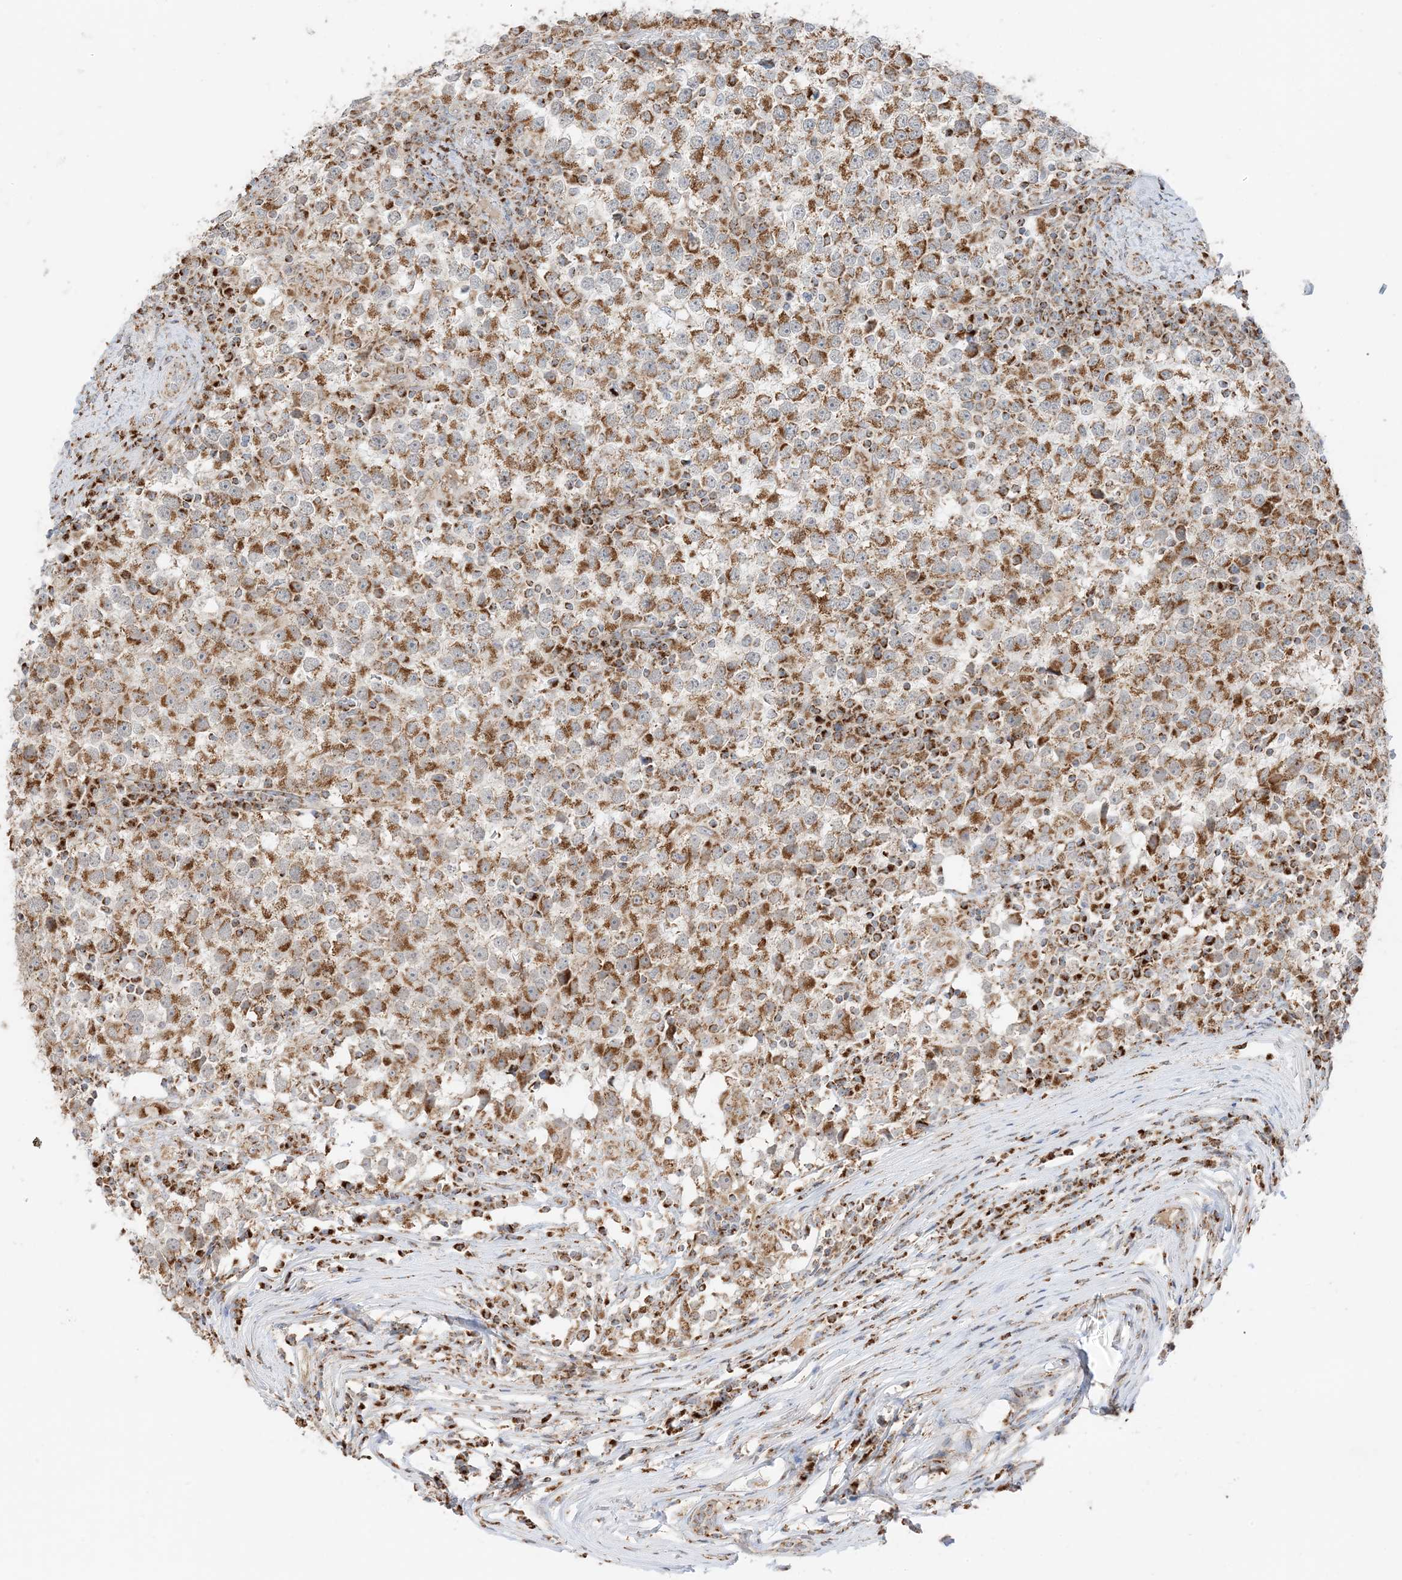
{"staining": {"intensity": "strong", "quantity": ">75%", "location": "cytoplasmic/membranous"}, "tissue": "testis cancer", "cell_type": "Tumor cells", "image_type": "cancer", "snomed": [{"axis": "morphology", "description": "Seminoma, NOS"}, {"axis": "topography", "description": "Testis"}], "caption": "Seminoma (testis) was stained to show a protein in brown. There is high levels of strong cytoplasmic/membranous expression in about >75% of tumor cells.", "gene": "SLC25A12", "patient": {"sex": "male", "age": 65}}